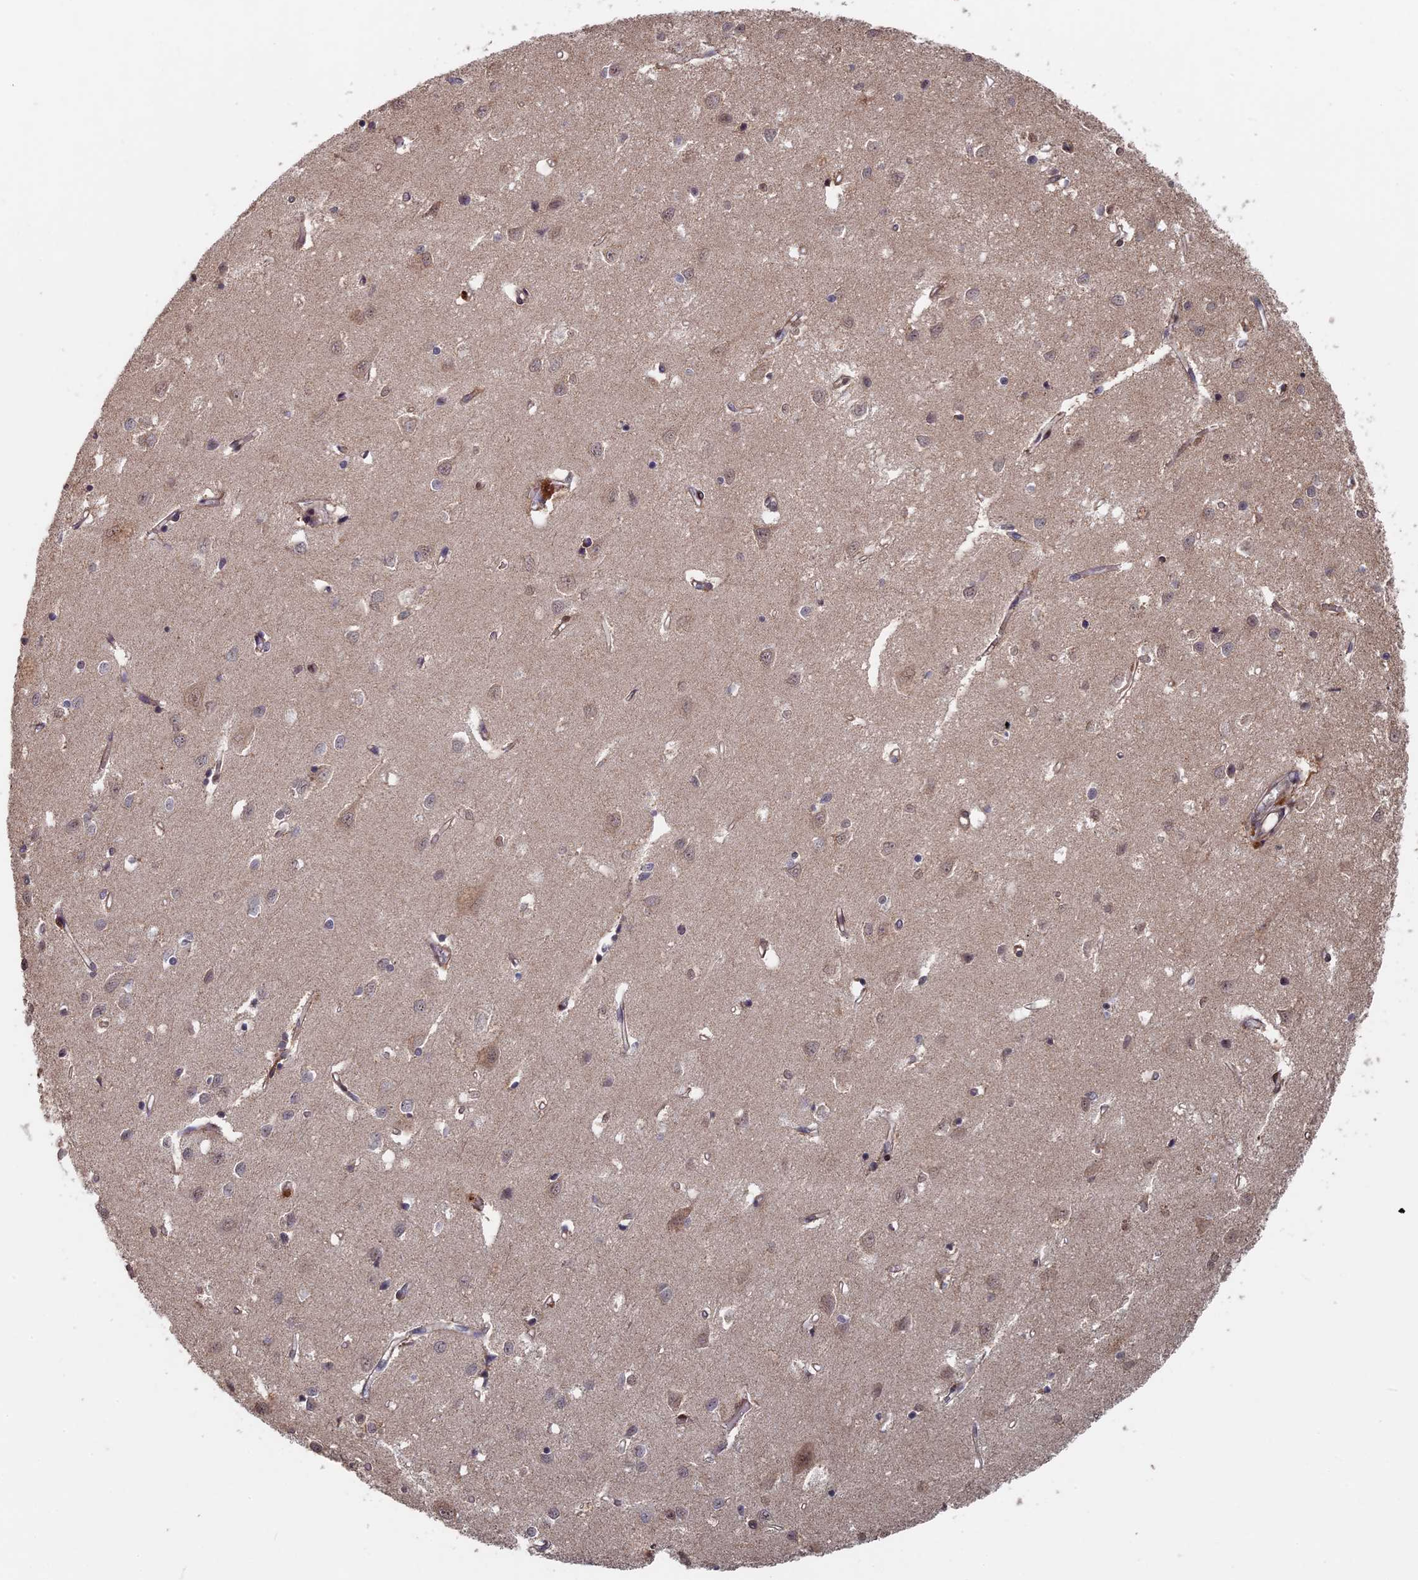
{"staining": {"intensity": "moderate", "quantity": "25%-75%", "location": "cytoplasmic/membranous"}, "tissue": "cerebral cortex", "cell_type": "Endothelial cells", "image_type": "normal", "snomed": [{"axis": "morphology", "description": "Normal tissue, NOS"}, {"axis": "topography", "description": "Cerebral cortex"}], "caption": "This is an image of immunohistochemistry (IHC) staining of unremarkable cerebral cortex, which shows moderate positivity in the cytoplasmic/membranous of endothelial cells.", "gene": "KIAA1328", "patient": {"sex": "female", "age": 64}}